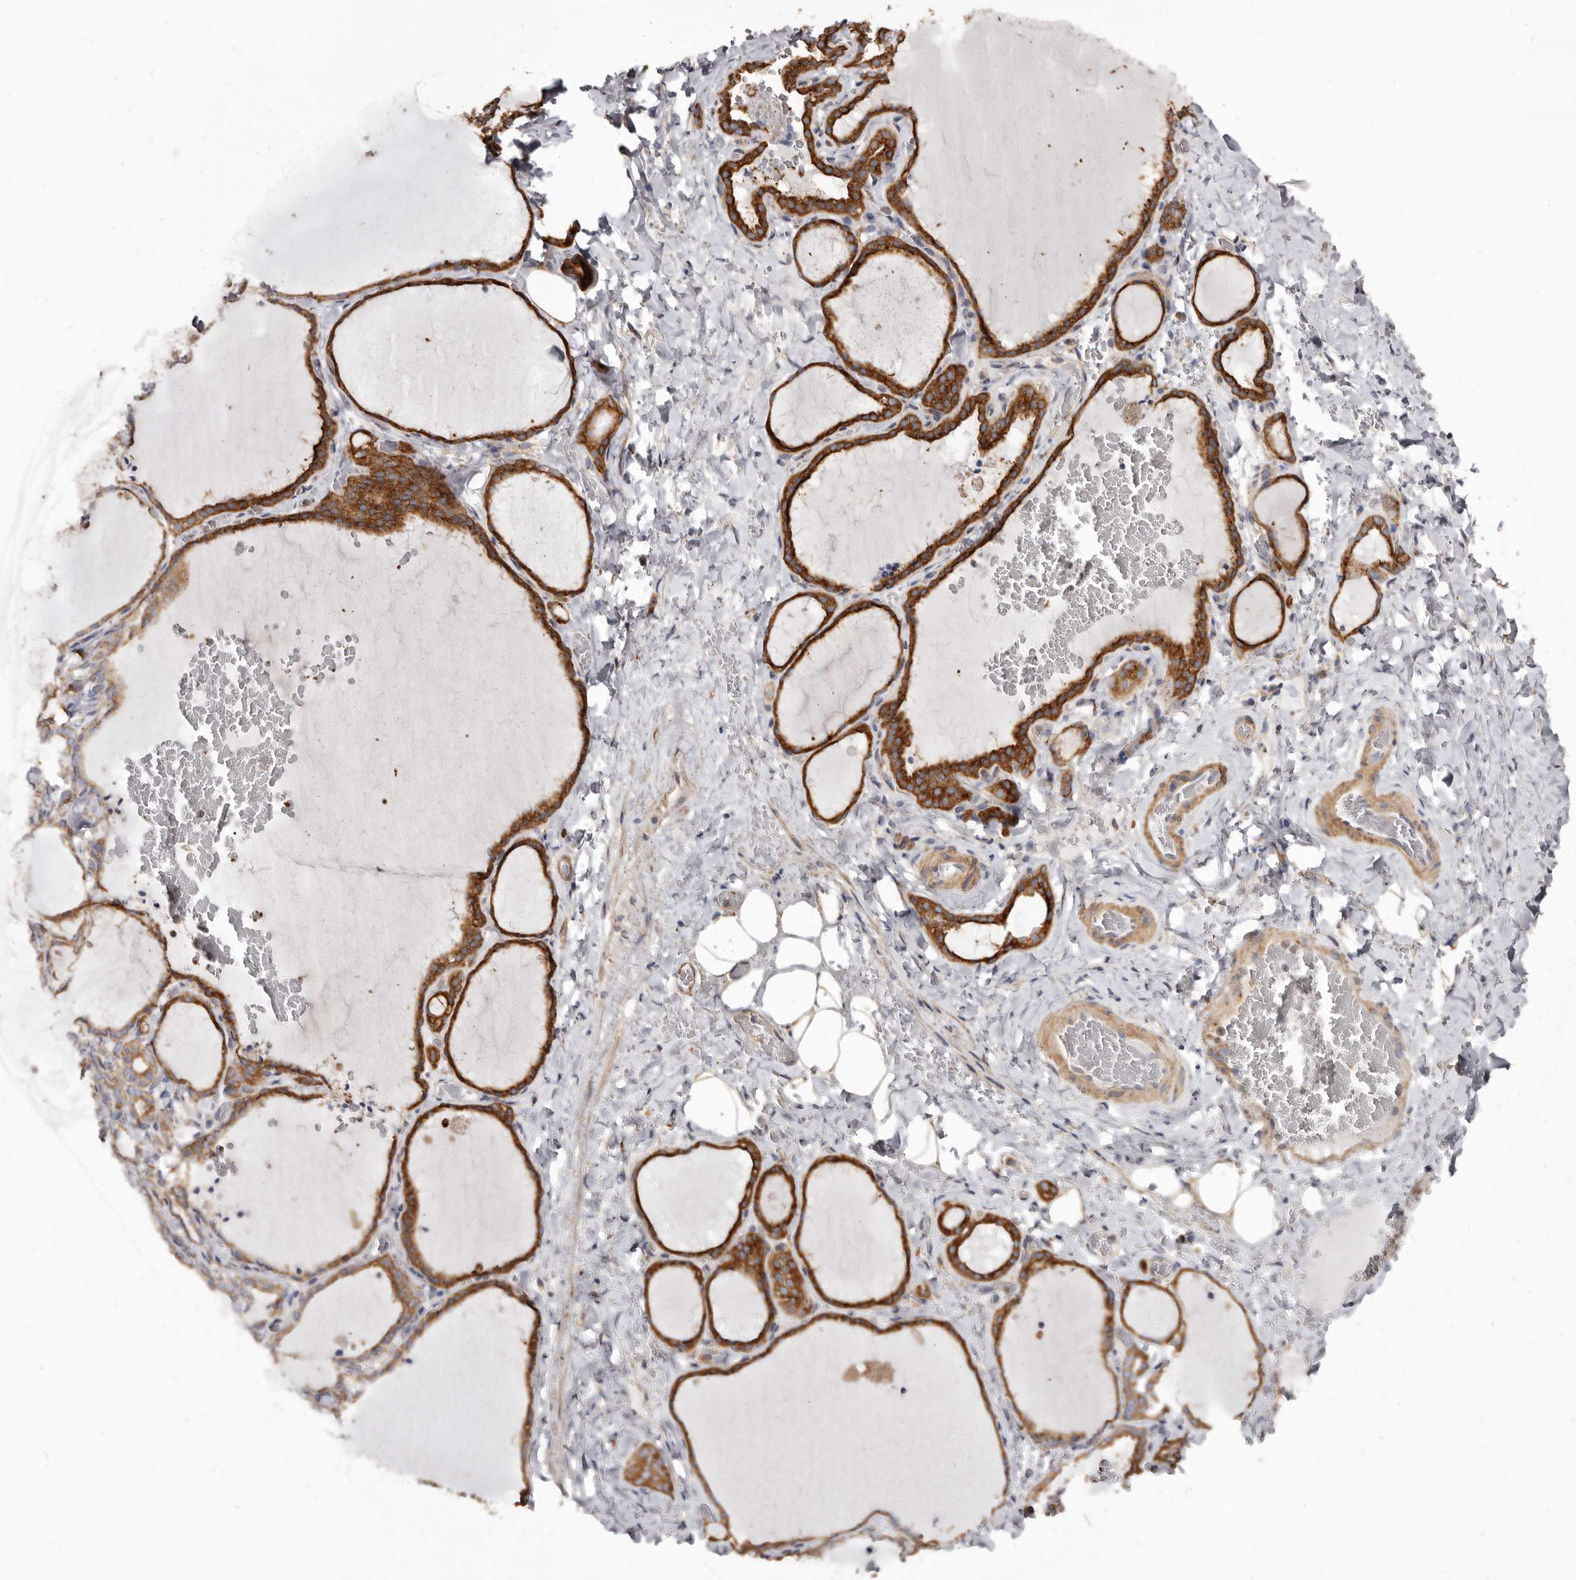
{"staining": {"intensity": "strong", "quantity": ">75%", "location": "cytoplasmic/membranous"}, "tissue": "thyroid gland", "cell_type": "Glandular cells", "image_type": "normal", "snomed": [{"axis": "morphology", "description": "Normal tissue, NOS"}, {"axis": "topography", "description": "Thyroid gland"}], "caption": "Strong cytoplasmic/membranous positivity is appreciated in about >75% of glandular cells in normal thyroid gland. Immunohistochemistry stains the protein of interest in brown and the nuclei are stained blue.", "gene": "TPD52", "patient": {"sex": "female", "age": 22}}